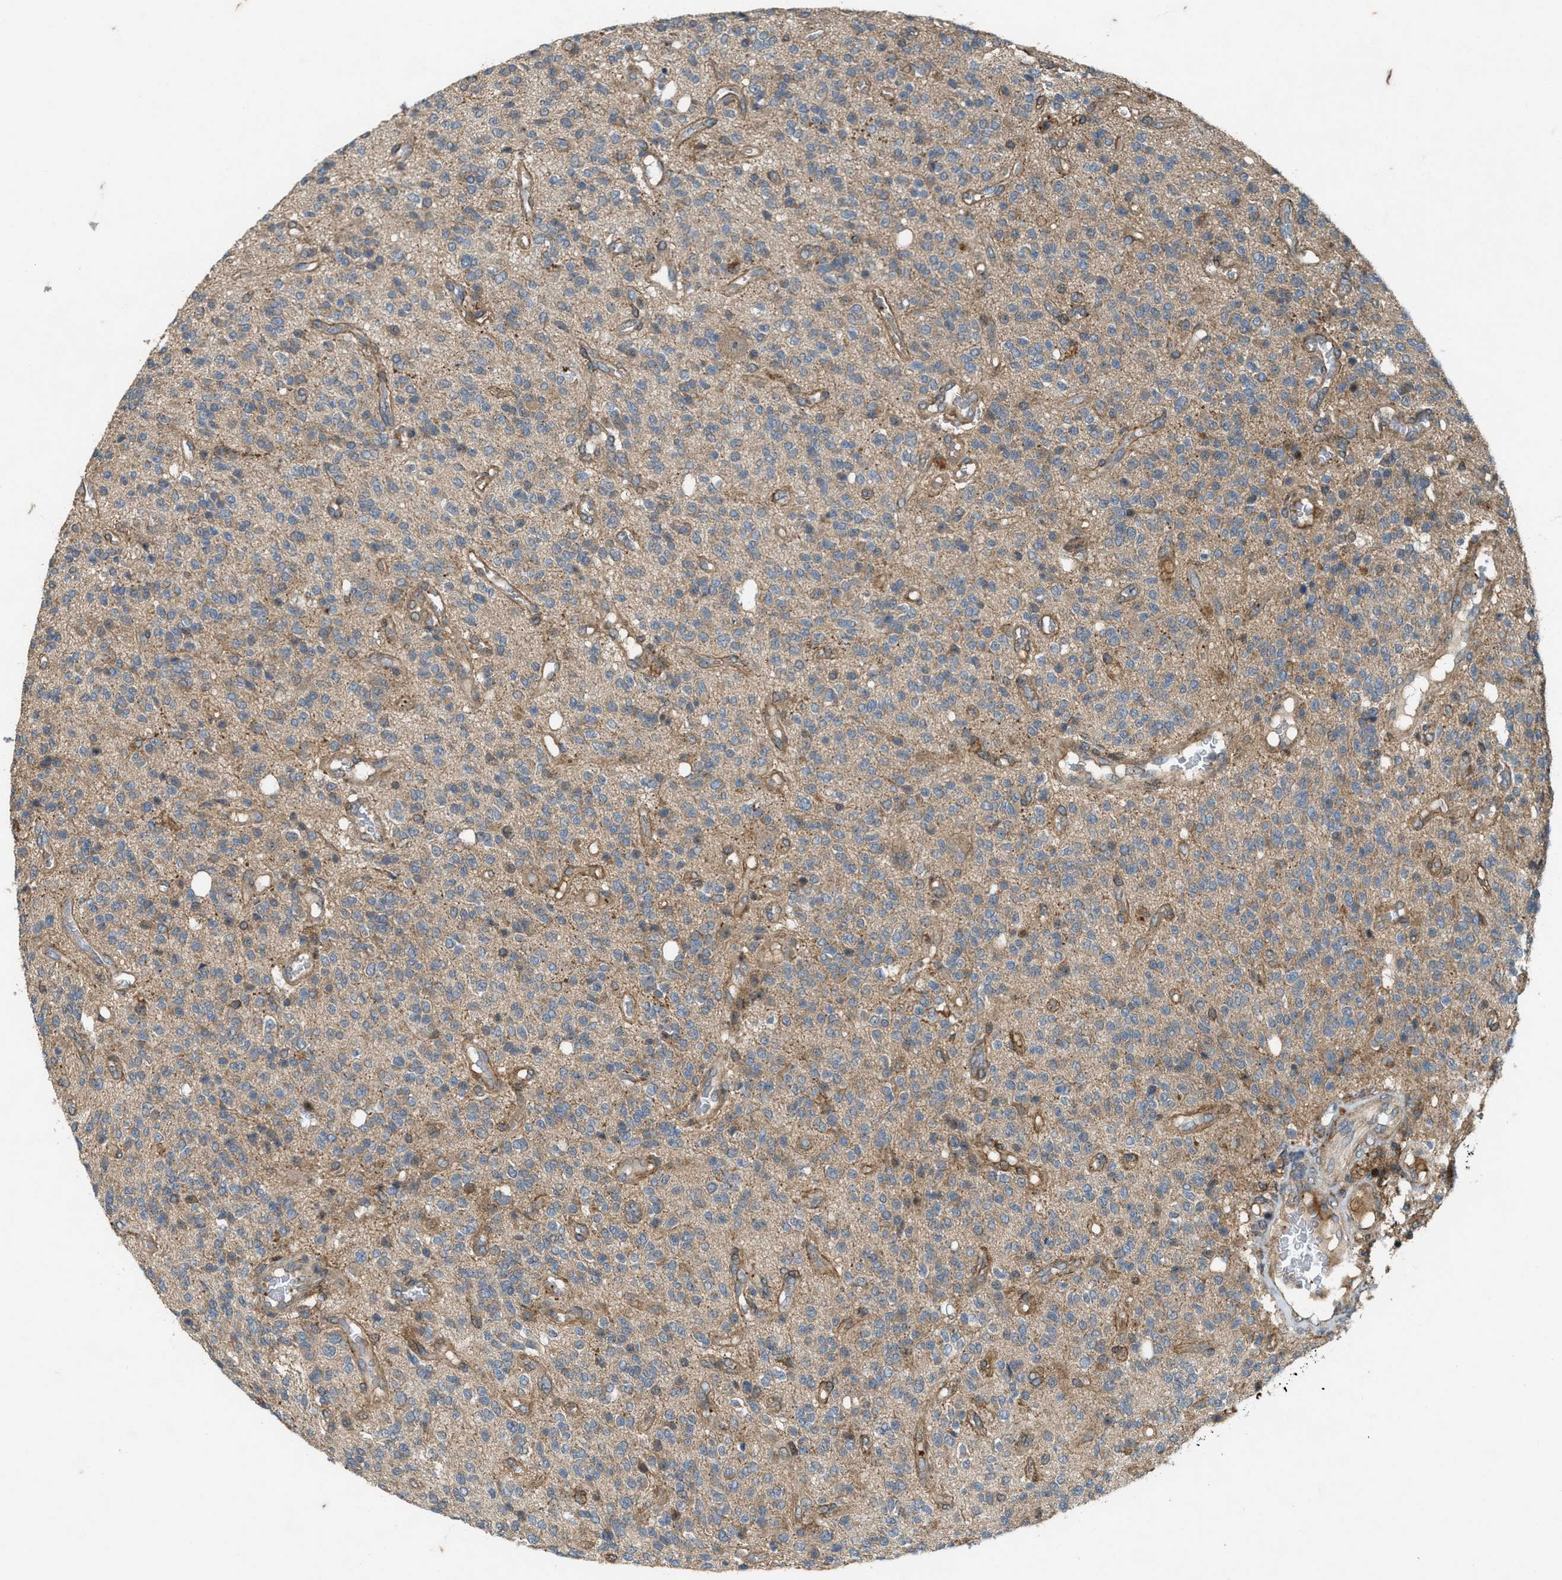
{"staining": {"intensity": "weak", "quantity": ">75%", "location": "cytoplasmic/membranous"}, "tissue": "glioma", "cell_type": "Tumor cells", "image_type": "cancer", "snomed": [{"axis": "morphology", "description": "Glioma, malignant, High grade"}, {"axis": "topography", "description": "Brain"}], "caption": "Weak cytoplasmic/membranous positivity is present in approximately >75% of tumor cells in malignant high-grade glioma.", "gene": "LRRC72", "patient": {"sex": "male", "age": 34}}